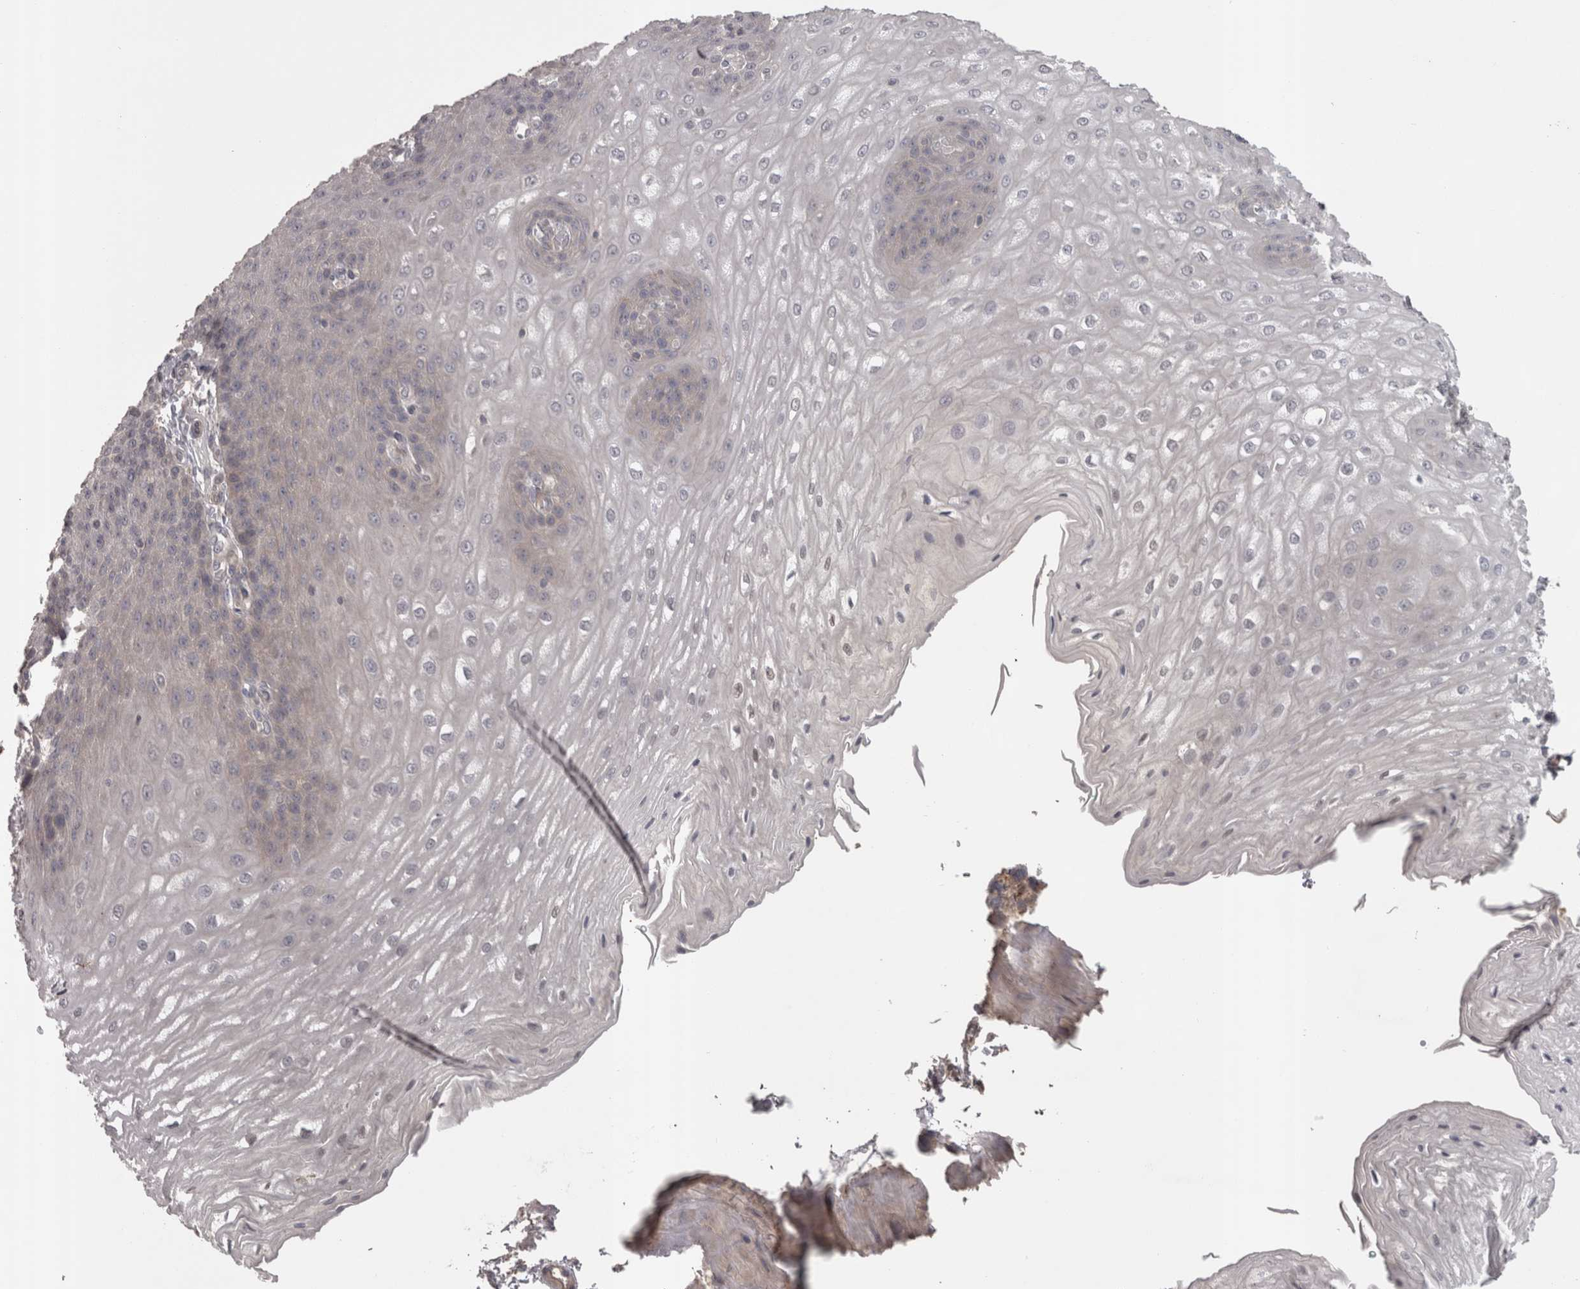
{"staining": {"intensity": "moderate", "quantity": "<25%", "location": "nuclear"}, "tissue": "esophagus", "cell_type": "Squamous epithelial cells", "image_type": "normal", "snomed": [{"axis": "morphology", "description": "Normal tissue, NOS"}, {"axis": "topography", "description": "Esophagus"}], "caption": "DAB immunohistochemical staining of normal human esophagus exhibits moderate nuclear protein positivity in approximately <25% of squamous epithelial cells.", "gene": "SLCO5A1", "patient": {"sex": "male", "age": 54}}